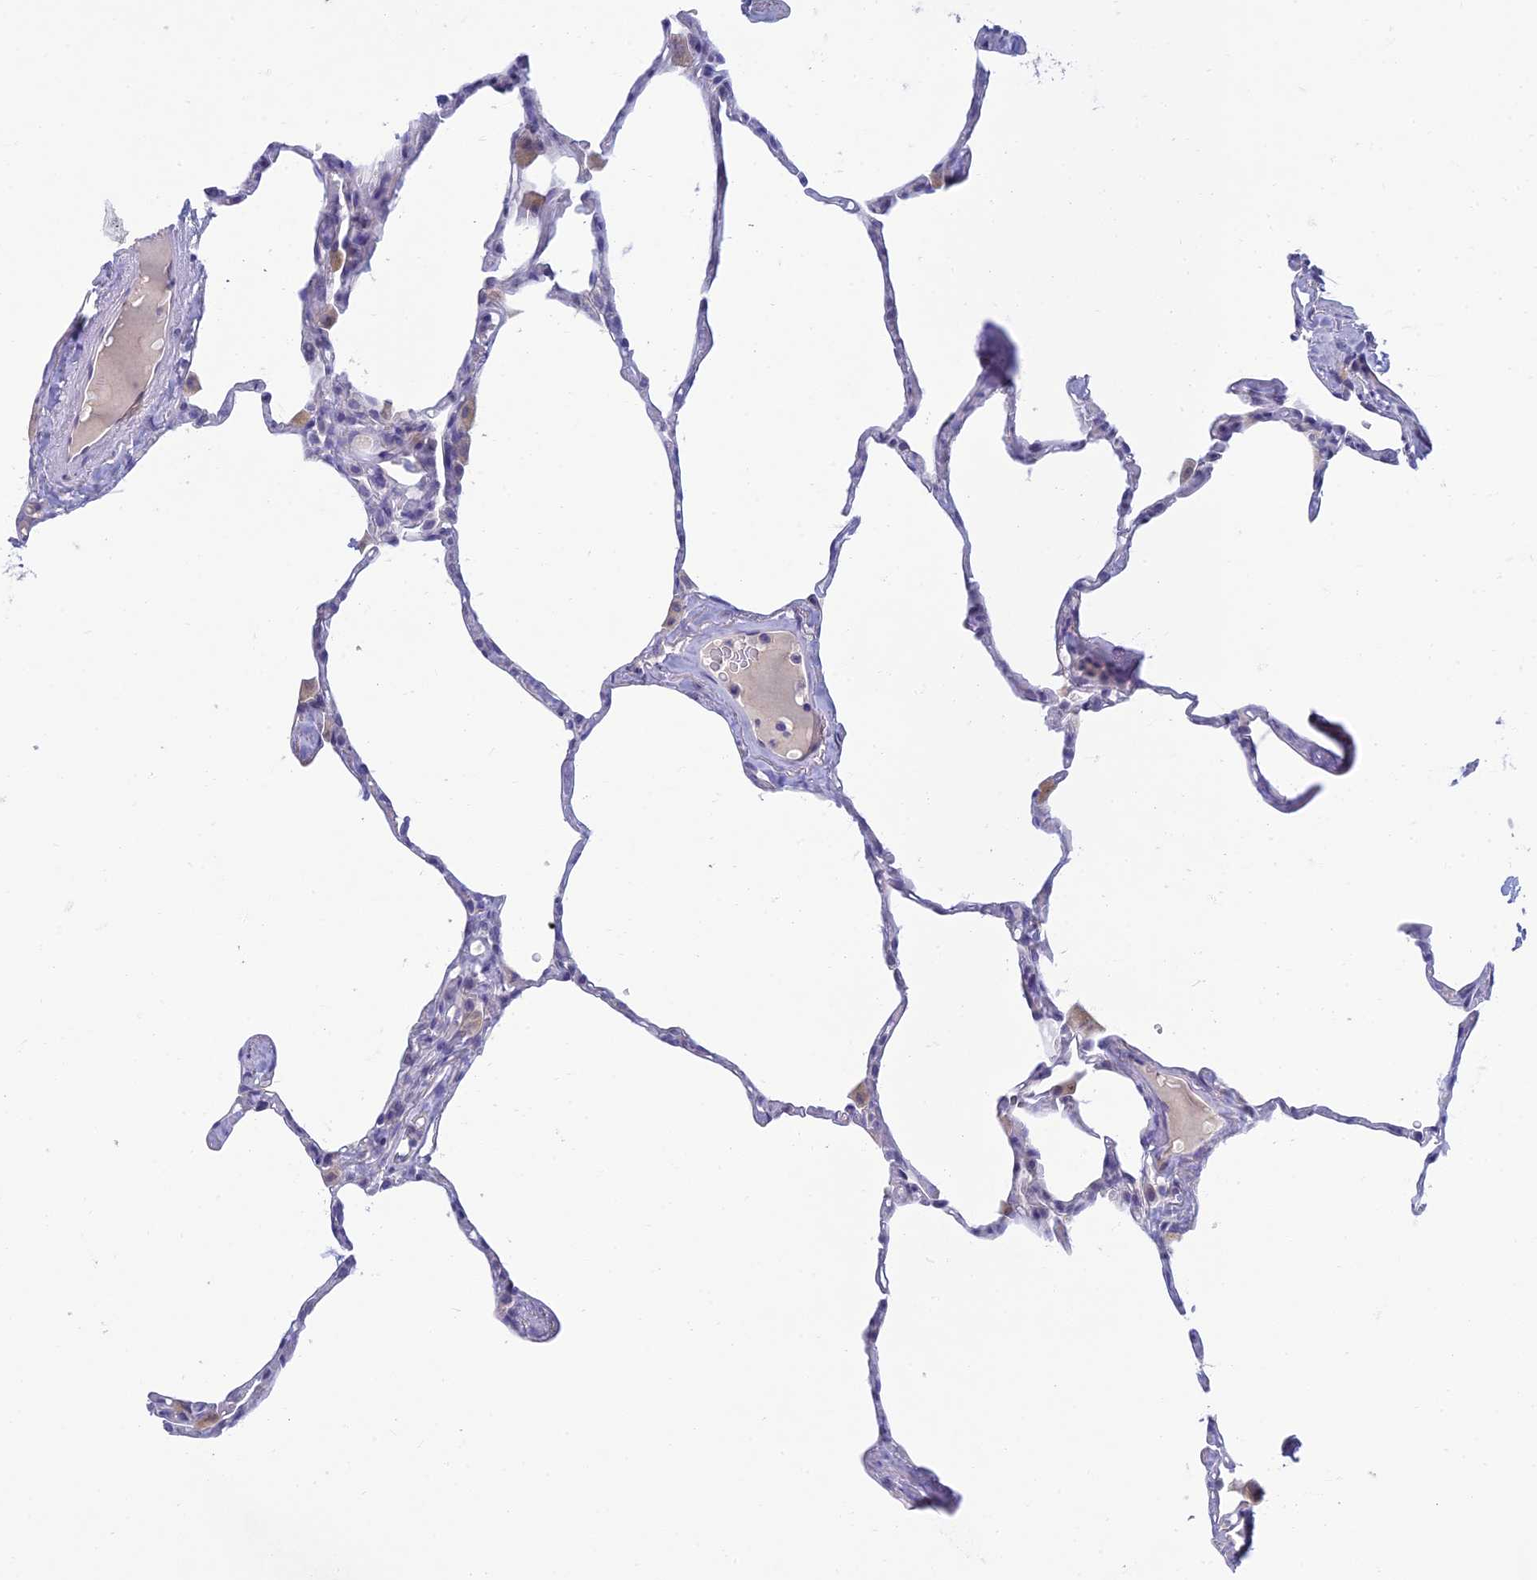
{"staining": {"intensity": "negative", "quantity": "none", "location": "none"}, "tissue": "lung", "cell_type": "Alveolar cells", "image_type": "normal", "snomed": [{"axis": "morphology", "description": "Normal tissue, NOS"}, {"axis": "topography", "description": "Lung"}], "caption": "Immunohistochemistry photomicrograph of normal lung: human lung stained with DAB (3,3'-diaminobenzidine) demonstrates no significant protein positivity in alveolar cells.", "gene": "SLC25A41", "patient": {"sex": "male", "age": 65}}